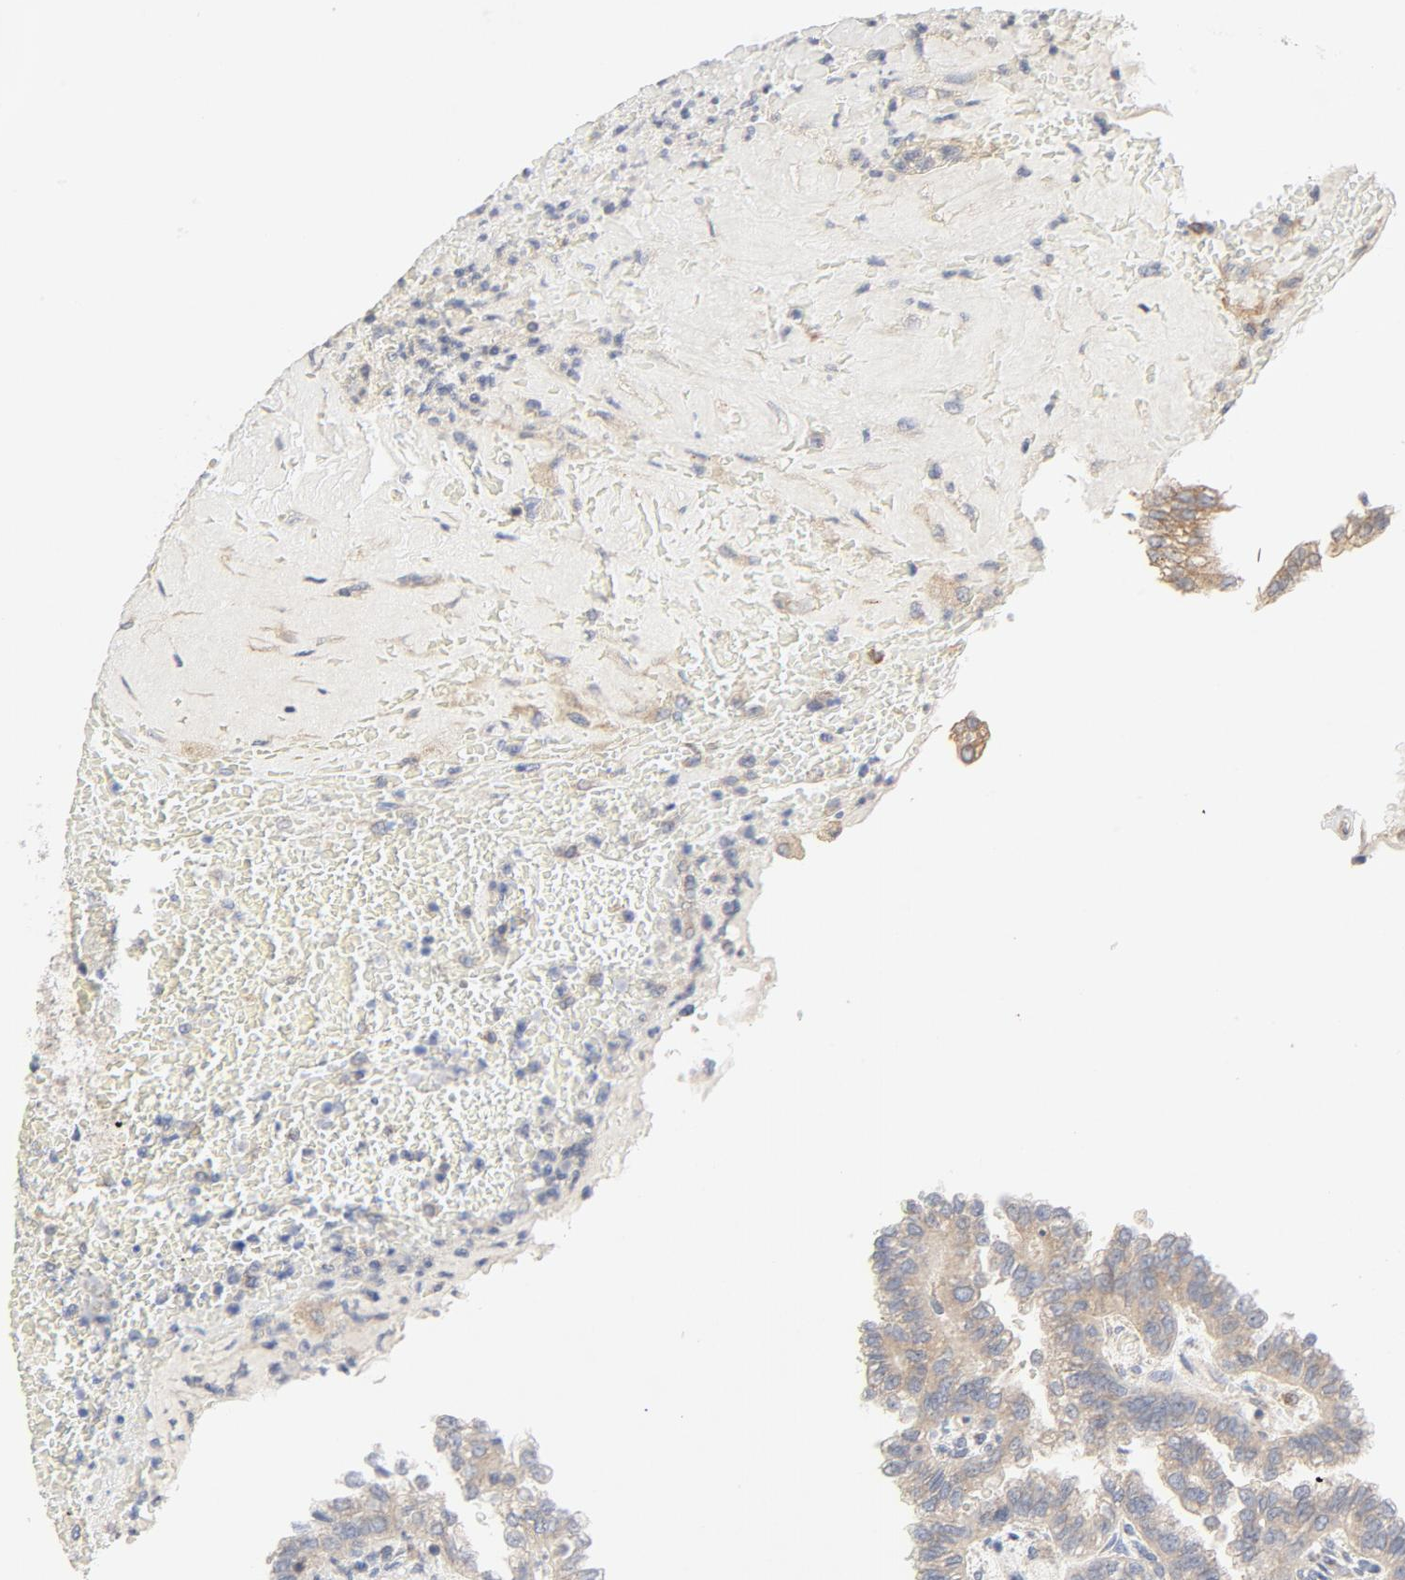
{"staining": {"intensity": "weak", "quantity": "25%-75%", "location": "cytoplasmic/membranous"}, "tissue": "renal cancer", "cell_type": "Tumor cells", "image_type": "cancer", "snomed": [{"axis": "morphology", "description": "Inflammation, NOS"}, {"axis": "morphology", "description": "Adenocarcinoma, NOS"}, {"axis": "topography", "description": "Kidney"}], "caption": "Immunohistochemistry (IHC) photomicrograph of human renal adenocarcinoma stained for a protein (brown), which shows low levels of weak cytoplasmic/membranous positivity in about 25%-75% of tumor cells.", "gene": "RABEP1", "patient": {"sex": "male", "age": 68}}